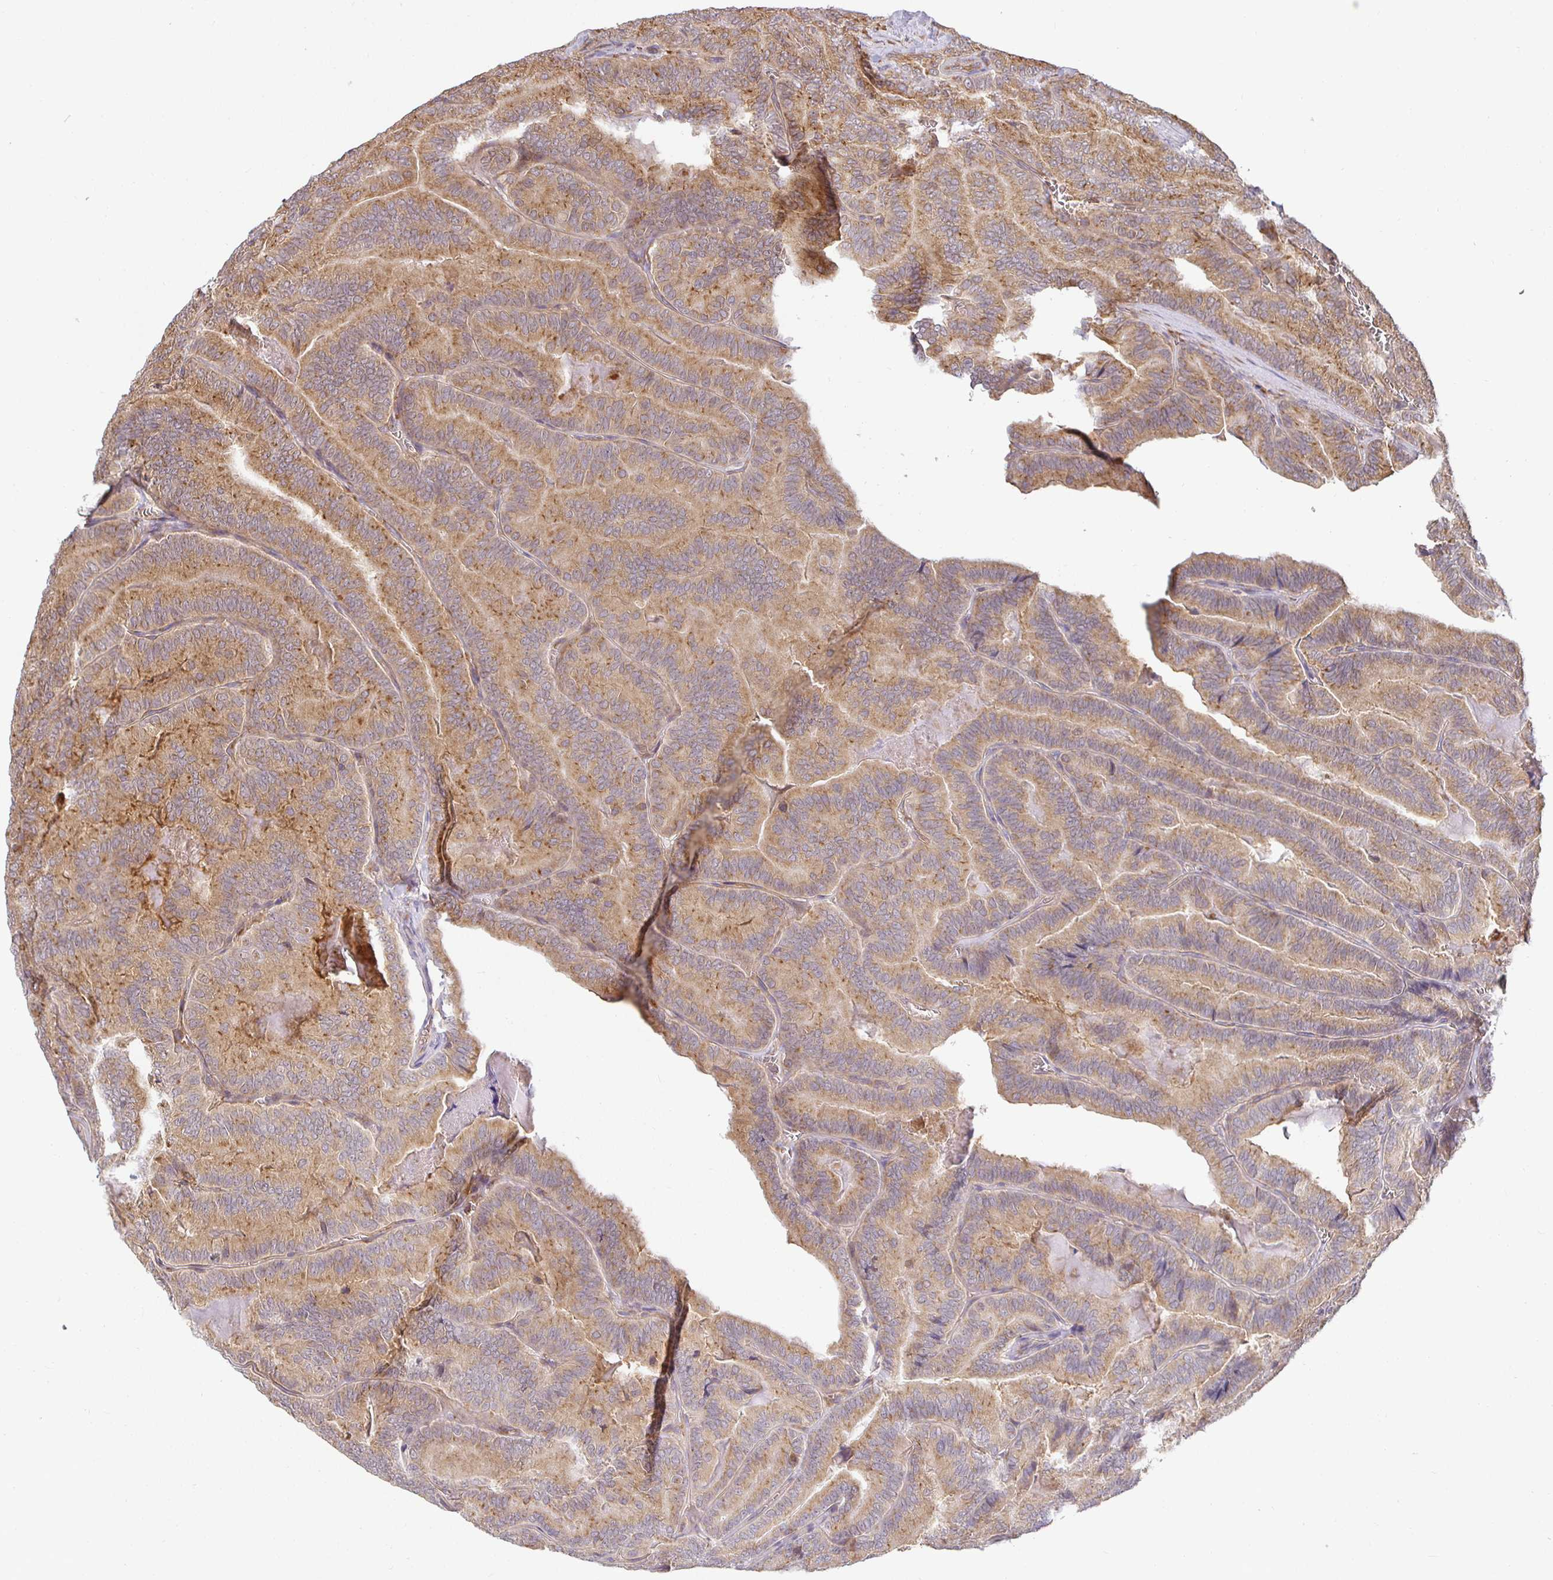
{"staining": {"intensity": "weak", "quantity": ">75%", "location": "cytoplasmic/membranous"}, "tissue": "thyroid cancer", "cell_type": "Tumor cells", "image_type": "cancer", "snomed": [{"axis": "morphology", "description": "Papillary adenocarcinoma, NOS"}, {"axis": "topography", "description": "Thyroid gland"}], "caption": "A low amount of weak cytoplasmic/membranous expression is seen in approximately >75% of tumor cells in thyroid papillary adenocarcinoma tissue.", "gene": "IRAK1", "patient": {"sex": "female", "age": 75}}